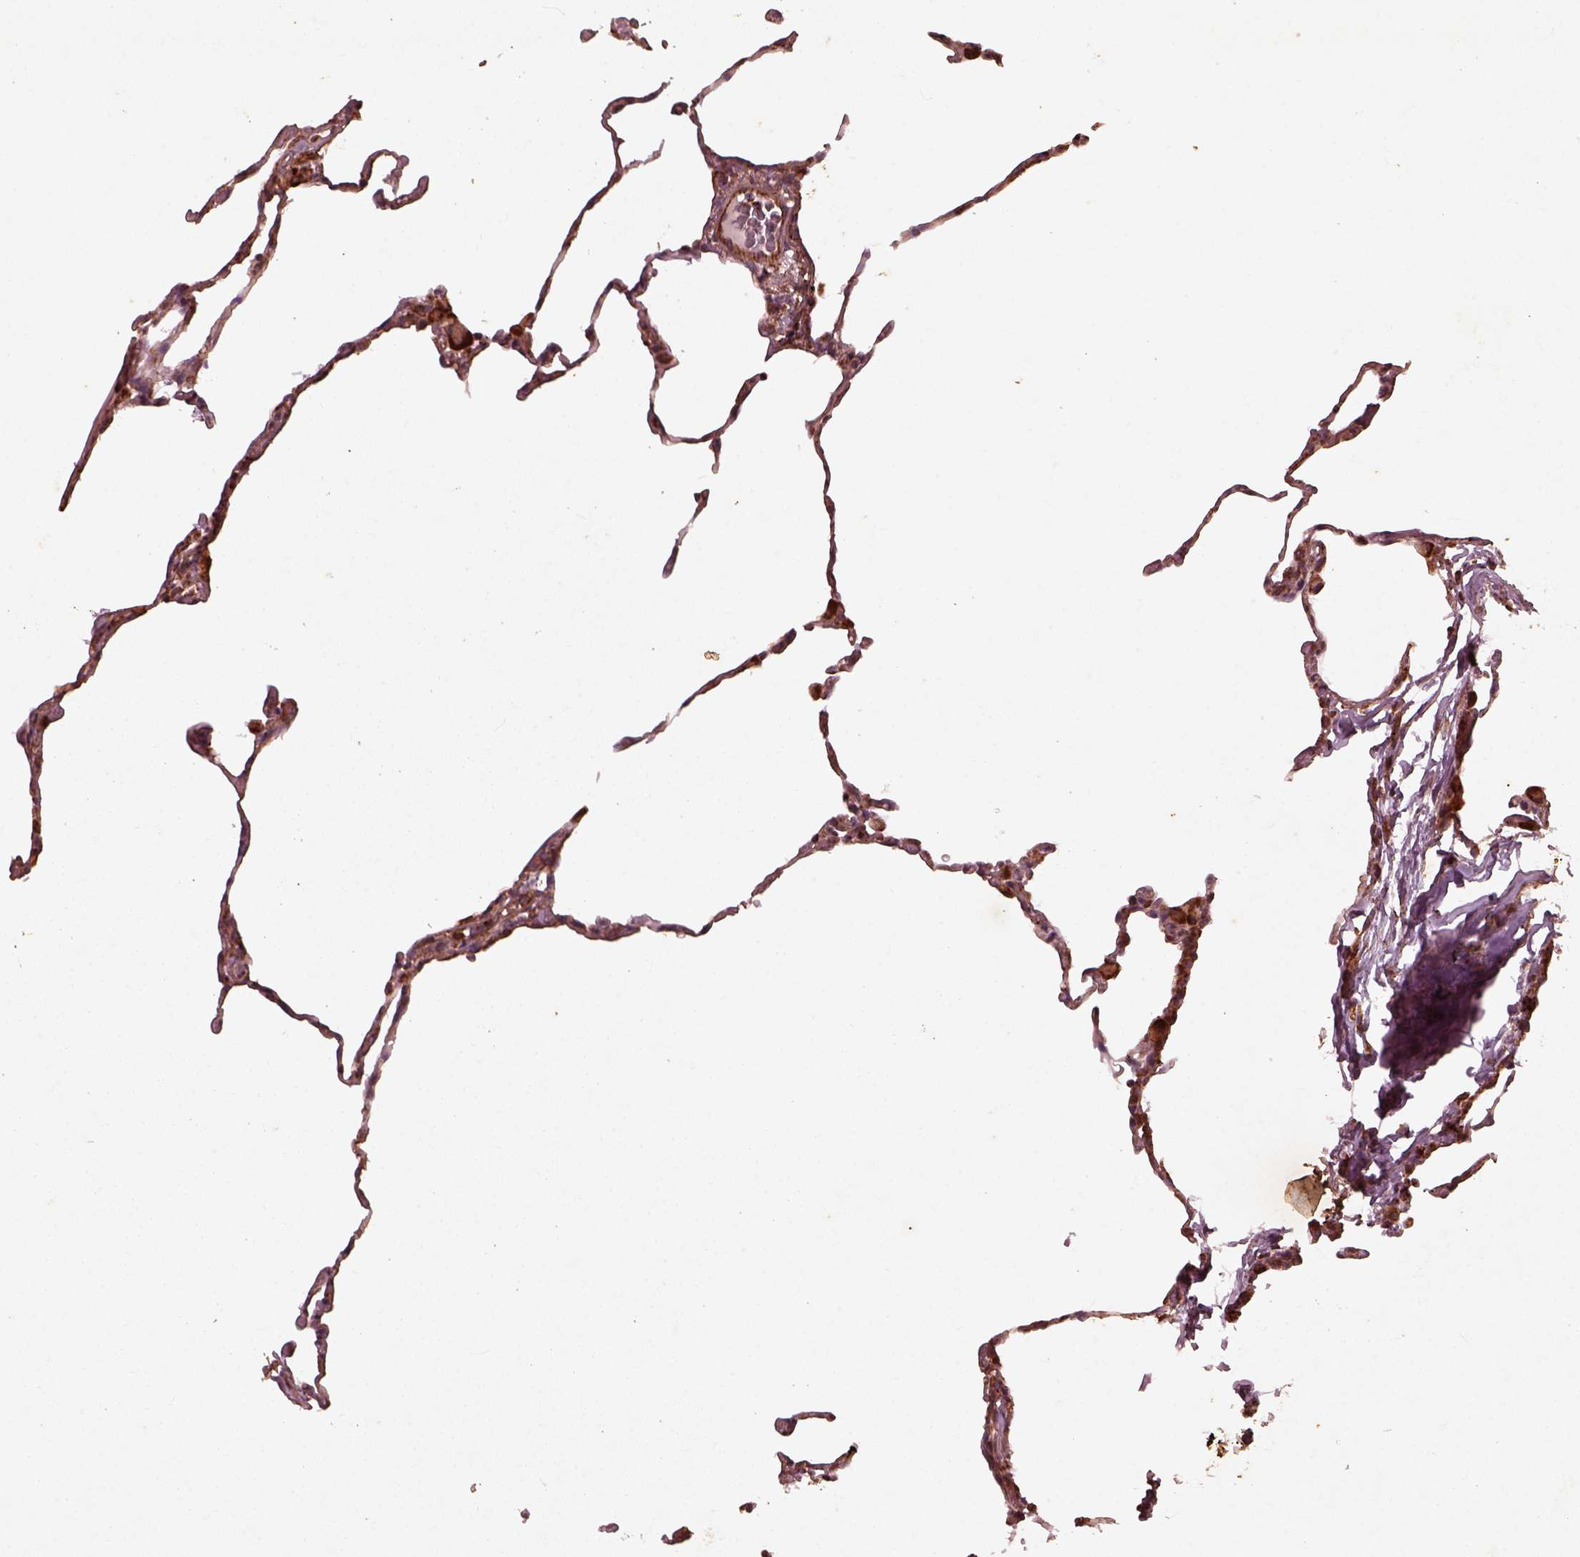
{"staining": {"intensity": "moderate", "quantity": ">75%", "location": "cytoplasmic/membranous"}, "tissue": "lung", "cell_type": "Alveolar cells", "image_type": "normal", "snomed": [{"axis": "morphology", "description": "Normal tissue, NOS"}, {"axis": "topography", "description": "Lung"}], "caption": "A brown stain shows moderate cytoplasmic/membranous positivity of a protein in alveolar cells of normal lung. (DAB = brown stain, brightfield microscopy at high magnification).", "gene": "ENSG00000285130", "patient": {"sex": "female", "age": 57}}